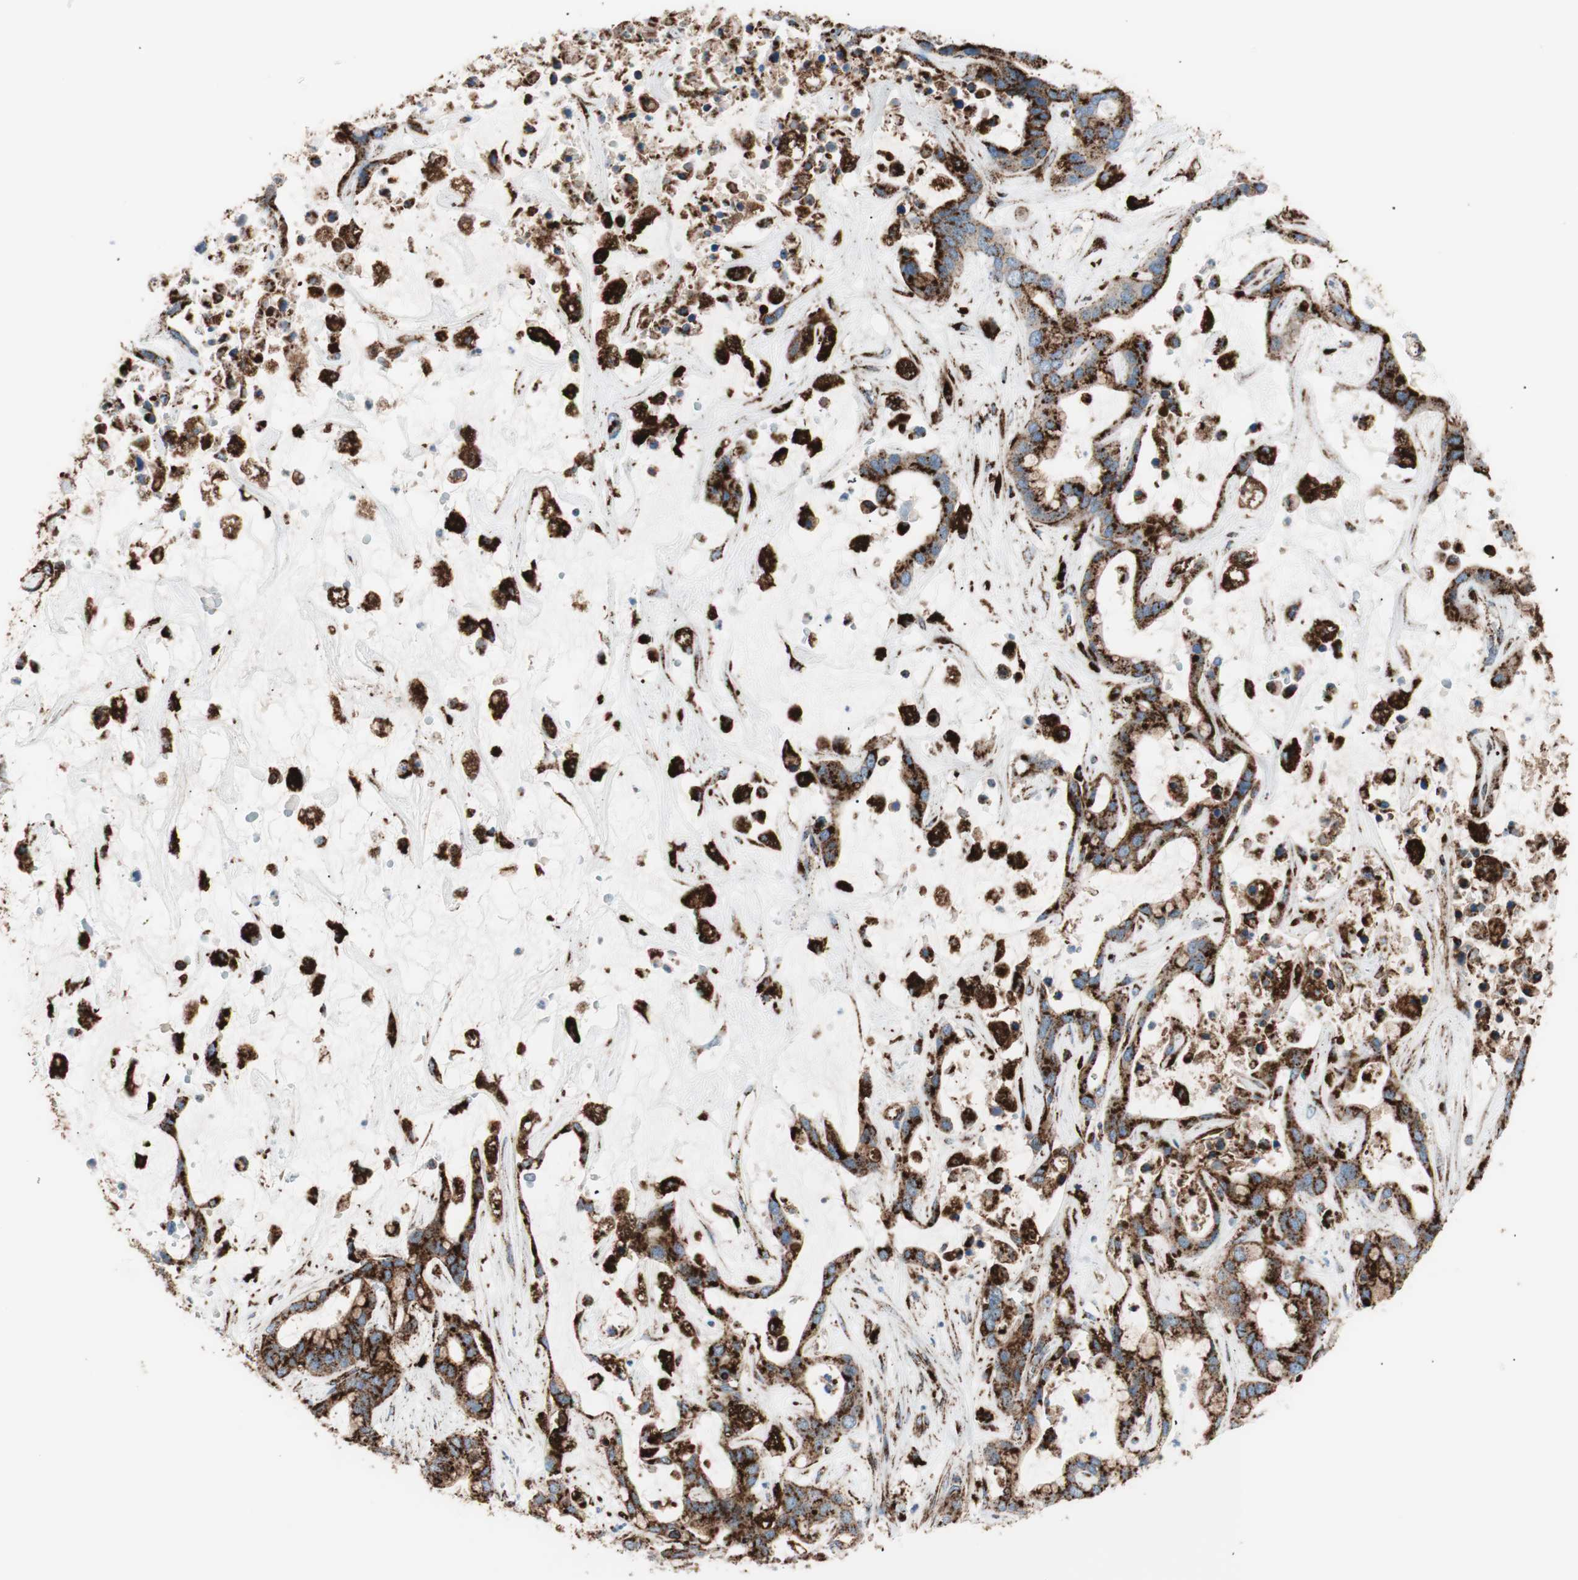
{"staining": {"intensity": "strong", "quantity": ">75%", "location": "cytoplasmic/membranous"}, "tissue": "liver cancer", "cell_type": "Tumor cells", "image_type": "cancer", "snomed": [{"axis": "morphology", "description": "Cholangiocarcinoma"}, {"axis": "topography", "description": "Liver"}], "caption": "Protein analysis of liver cholangiocarcinoma tissue reveals strong cytoplasmic/membranous expression in approximately >75% of tumor cells. Using DAB (3,3'-diaminobenzidine) (brown) and hematoxylin (blue) stains, captured at high magnification using brightfield microscopy.", "gene": "LAMP1", "patient": {"sex": "female", "age": 65}}